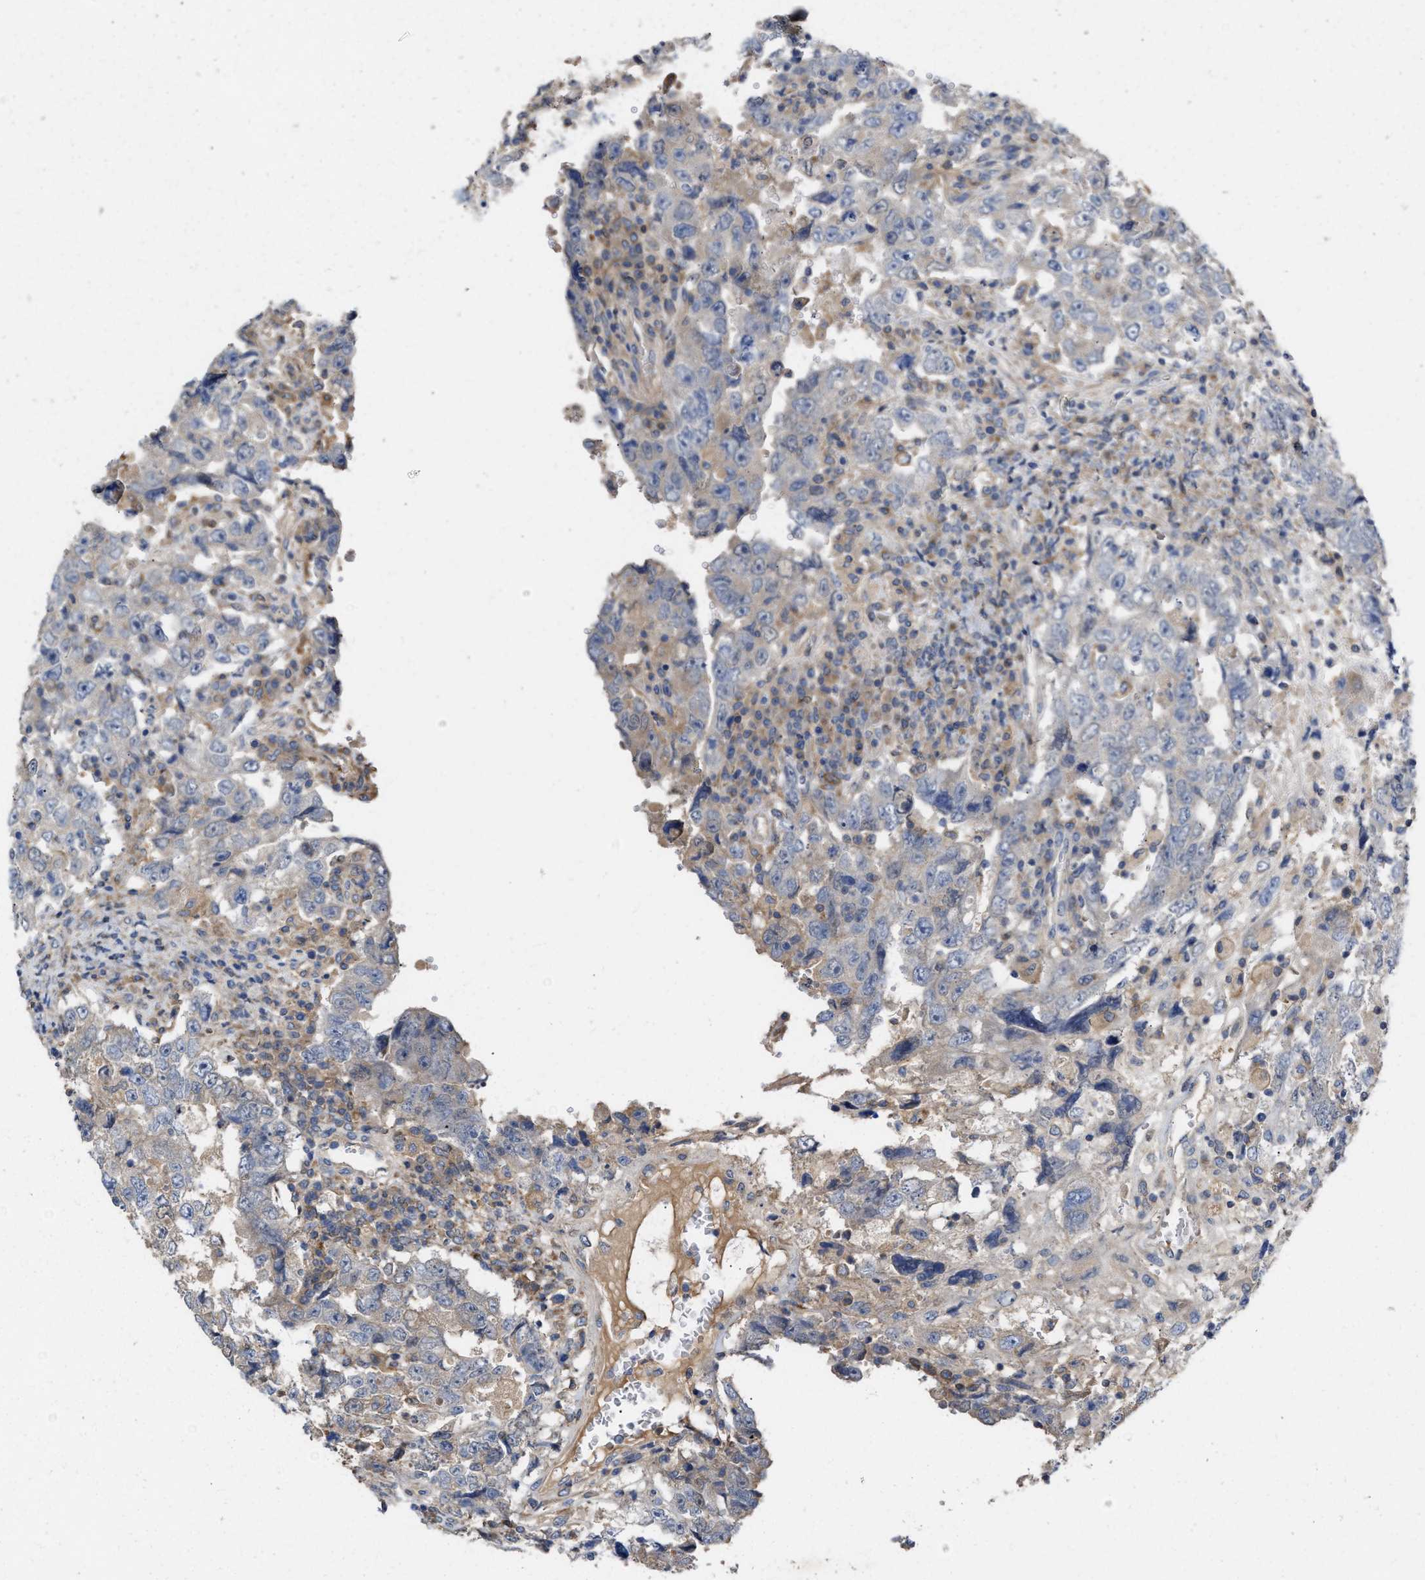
{"staining": {"intensity": "negative", "quantity": "none", "location": "none"}, "tissue": "testis cancer", "cell_type": "Tumor cells", "image_type": "cancer", "snomed": [{"axis": "morphology", "description": "Carcinoma, Embryonal, NOS"}, {"axis": "topography", "description": "Testis"}], "caption": "This is a image of immunohistochemistry staining of testis cancer (embryonal carcinoma), which shows no positivity in tumor cells. (DAB immunohistochemistry with hematoxylin counter stain).", "gene": "BBLN", "patient": {"sex": "male", "age": 26}}